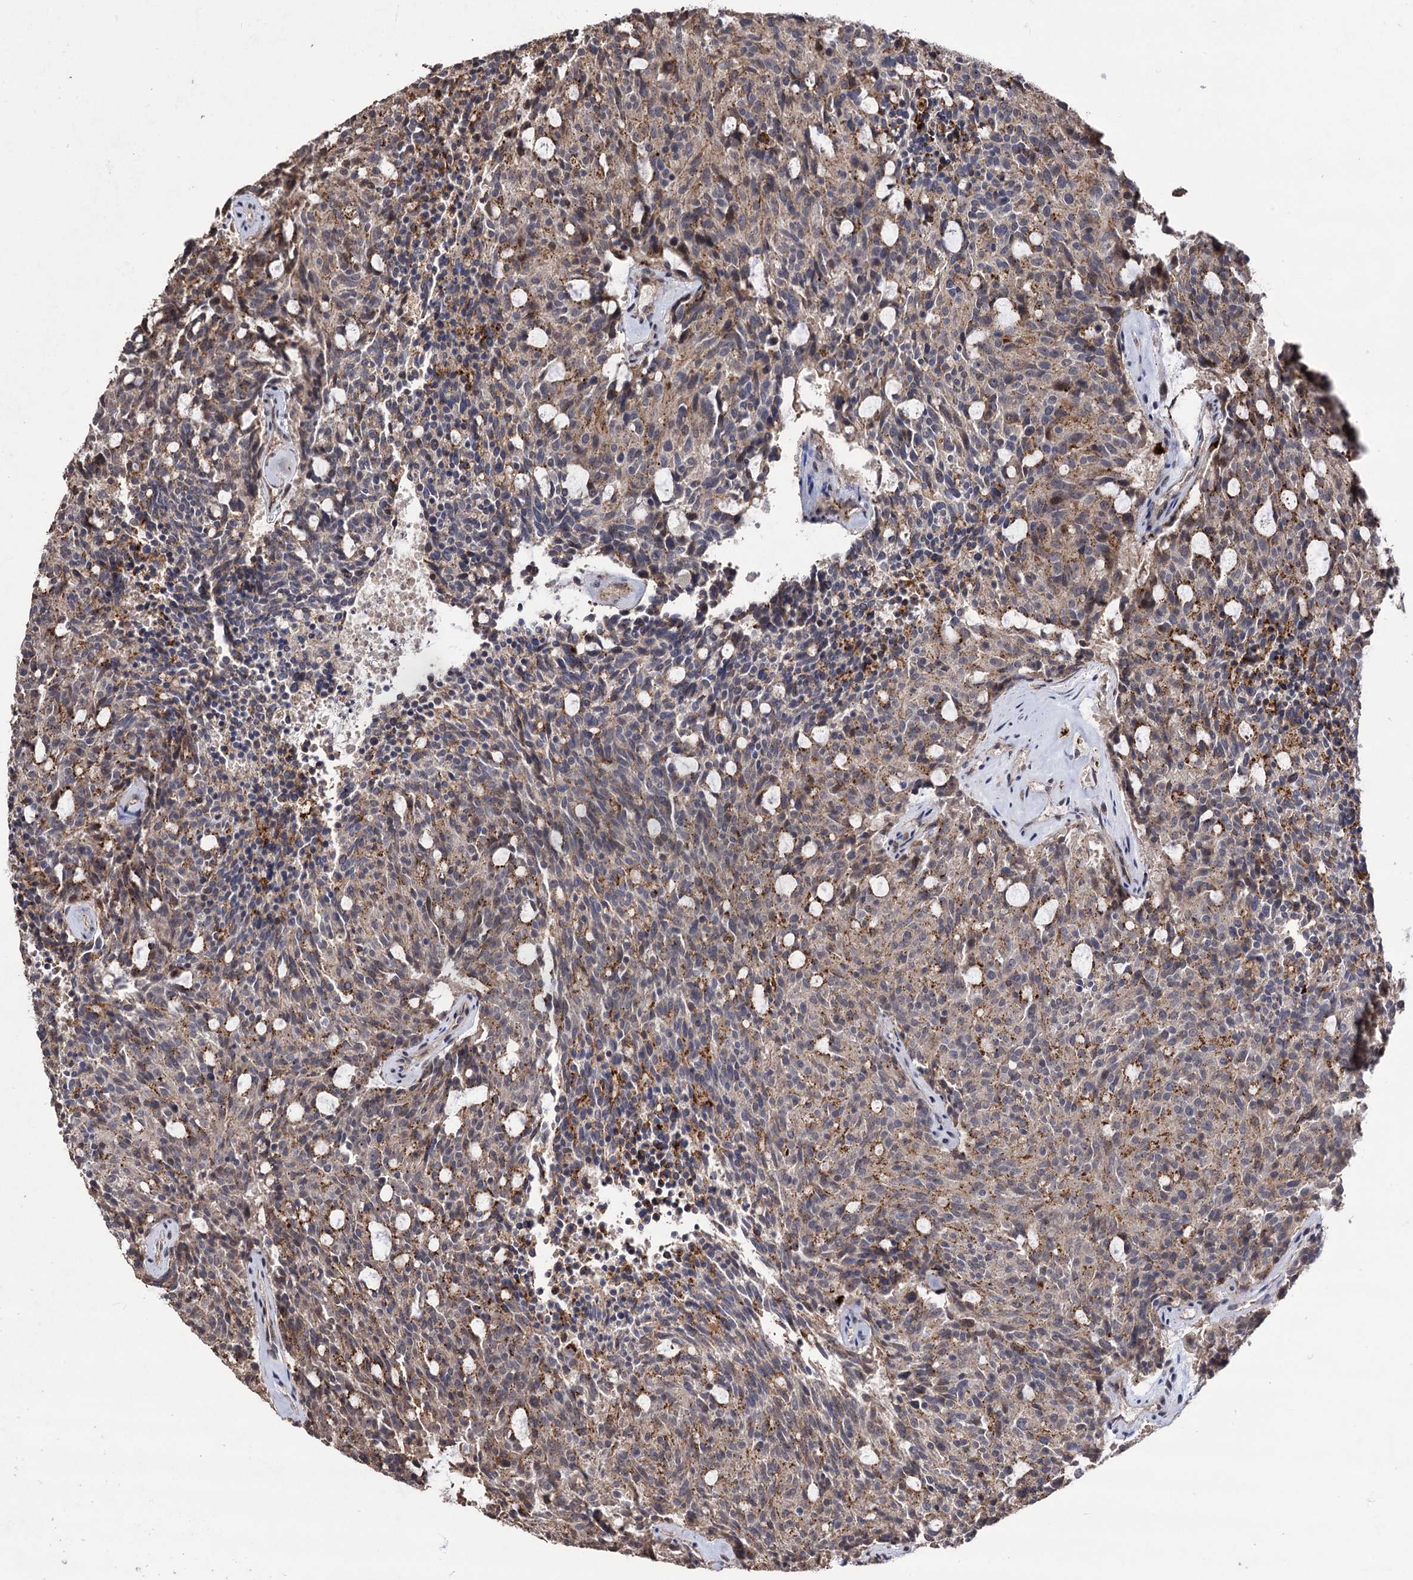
{"staining": {"intensity": "moderate", "quantity": "<25%", "location": "cytoplasmic/membranous"}, "tissue": "carcinoid", "cell_type": "Tumor cells", "image_type": "cancer", "snomed": [{"axis": "morphology", "description": "Carcinoid, malignant, NOS"}, {"axis": "topography", "description": "Pancreas"}], "caption": "An image of malignant carcinoid stained for a protein demonstrates moderate cytoplasmic/membranous brown staining in tumor cells.", "gene": "MICAL2", "patient": {"sex": "female", "age": 54}}